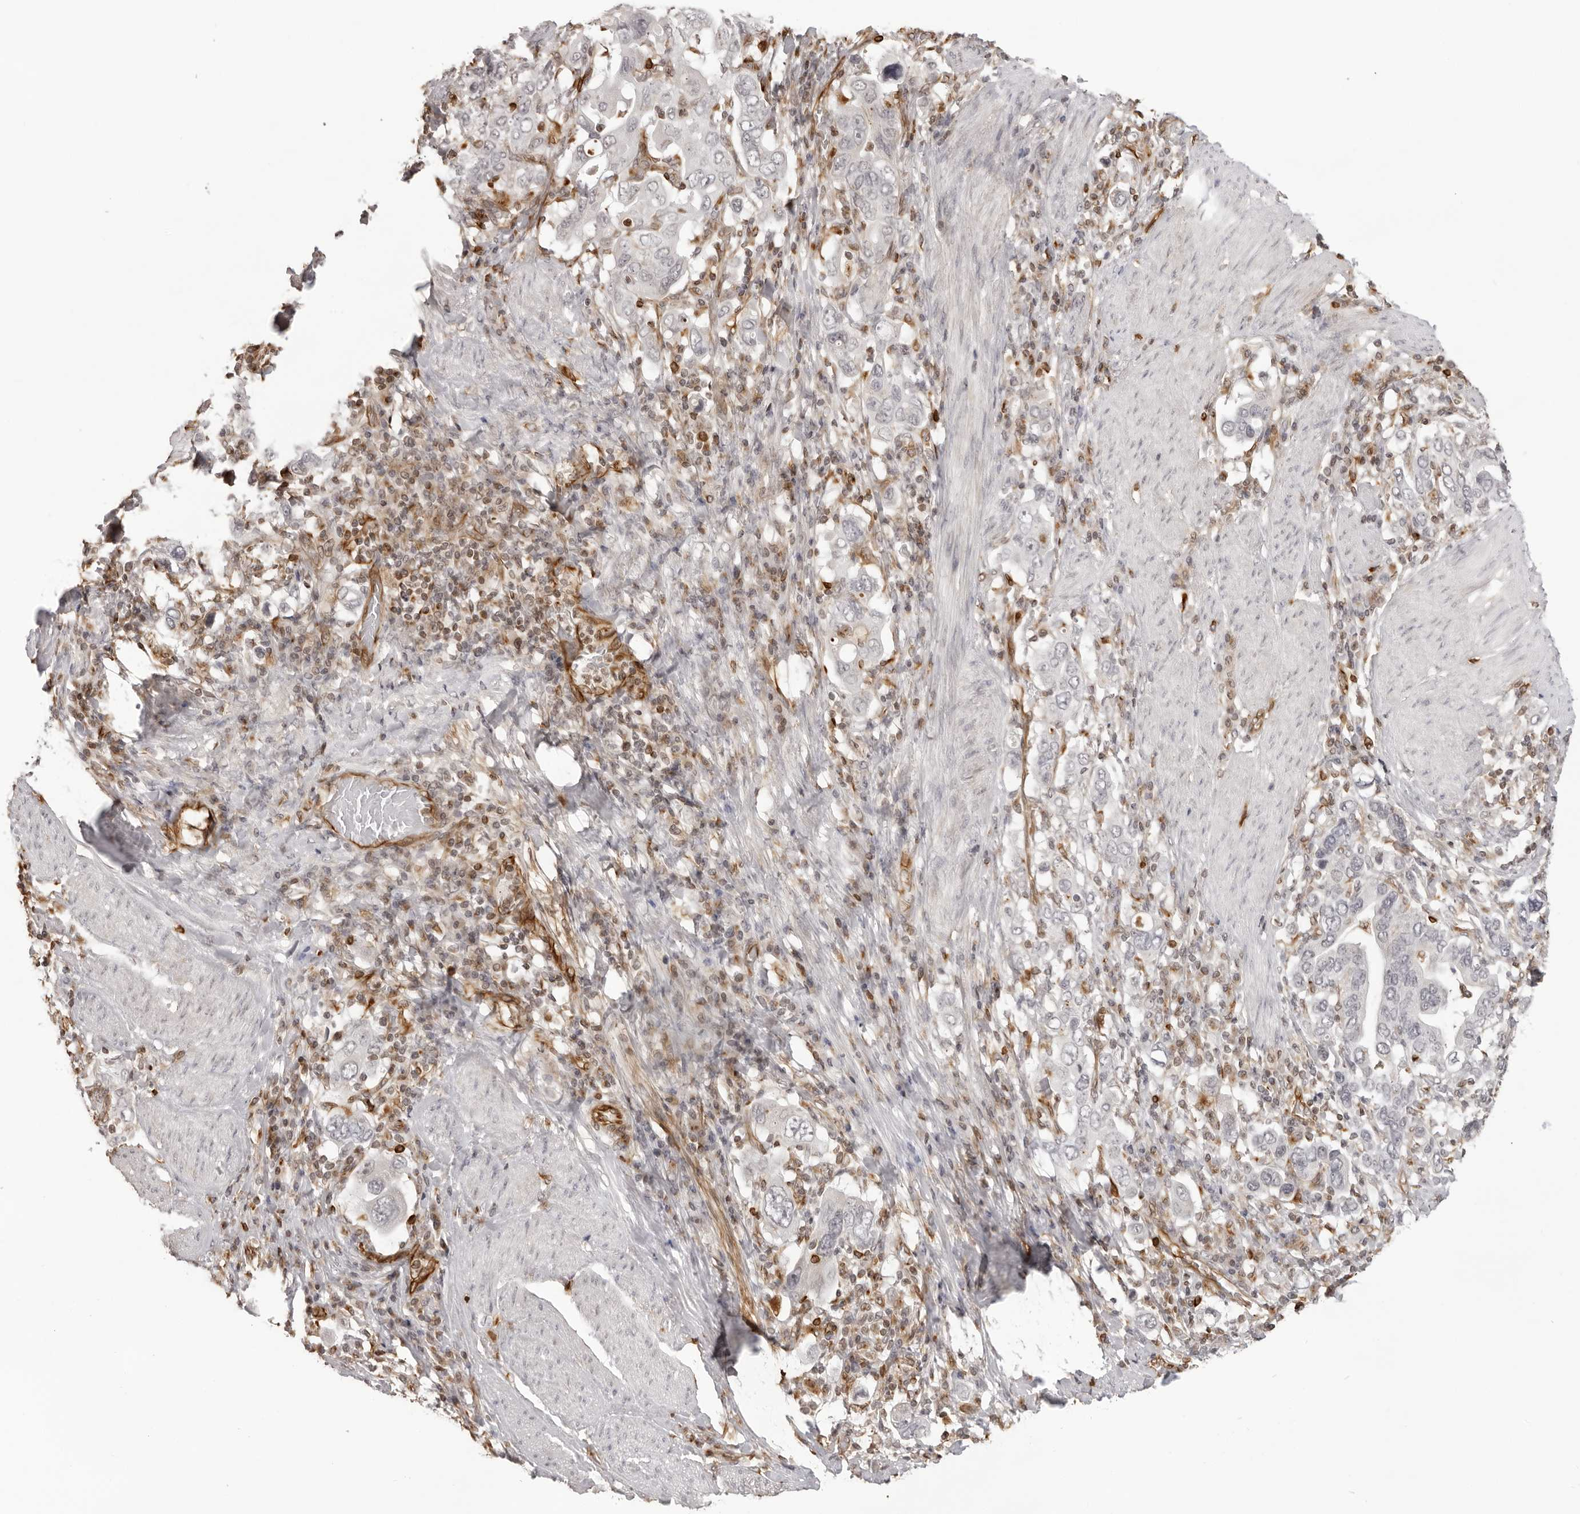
{"staining": {"intensity": "negative", "quantity": "none", "location": "none"}, "tissue": "stomach cancer", "cell_type": "Tumor cells", "image_type": "cancer", "snomed": [{"axis": "morphology", "description": "Adenocarcinoma, NOS"}, {"axis": "topography", "description": "Stomach, upper"}], "caption": "Tumor cells show no significant protein expression in stomach adenocarcinoma.", "gene": "DYNLT5", "patient": {"sex": "male", "age": 62}}